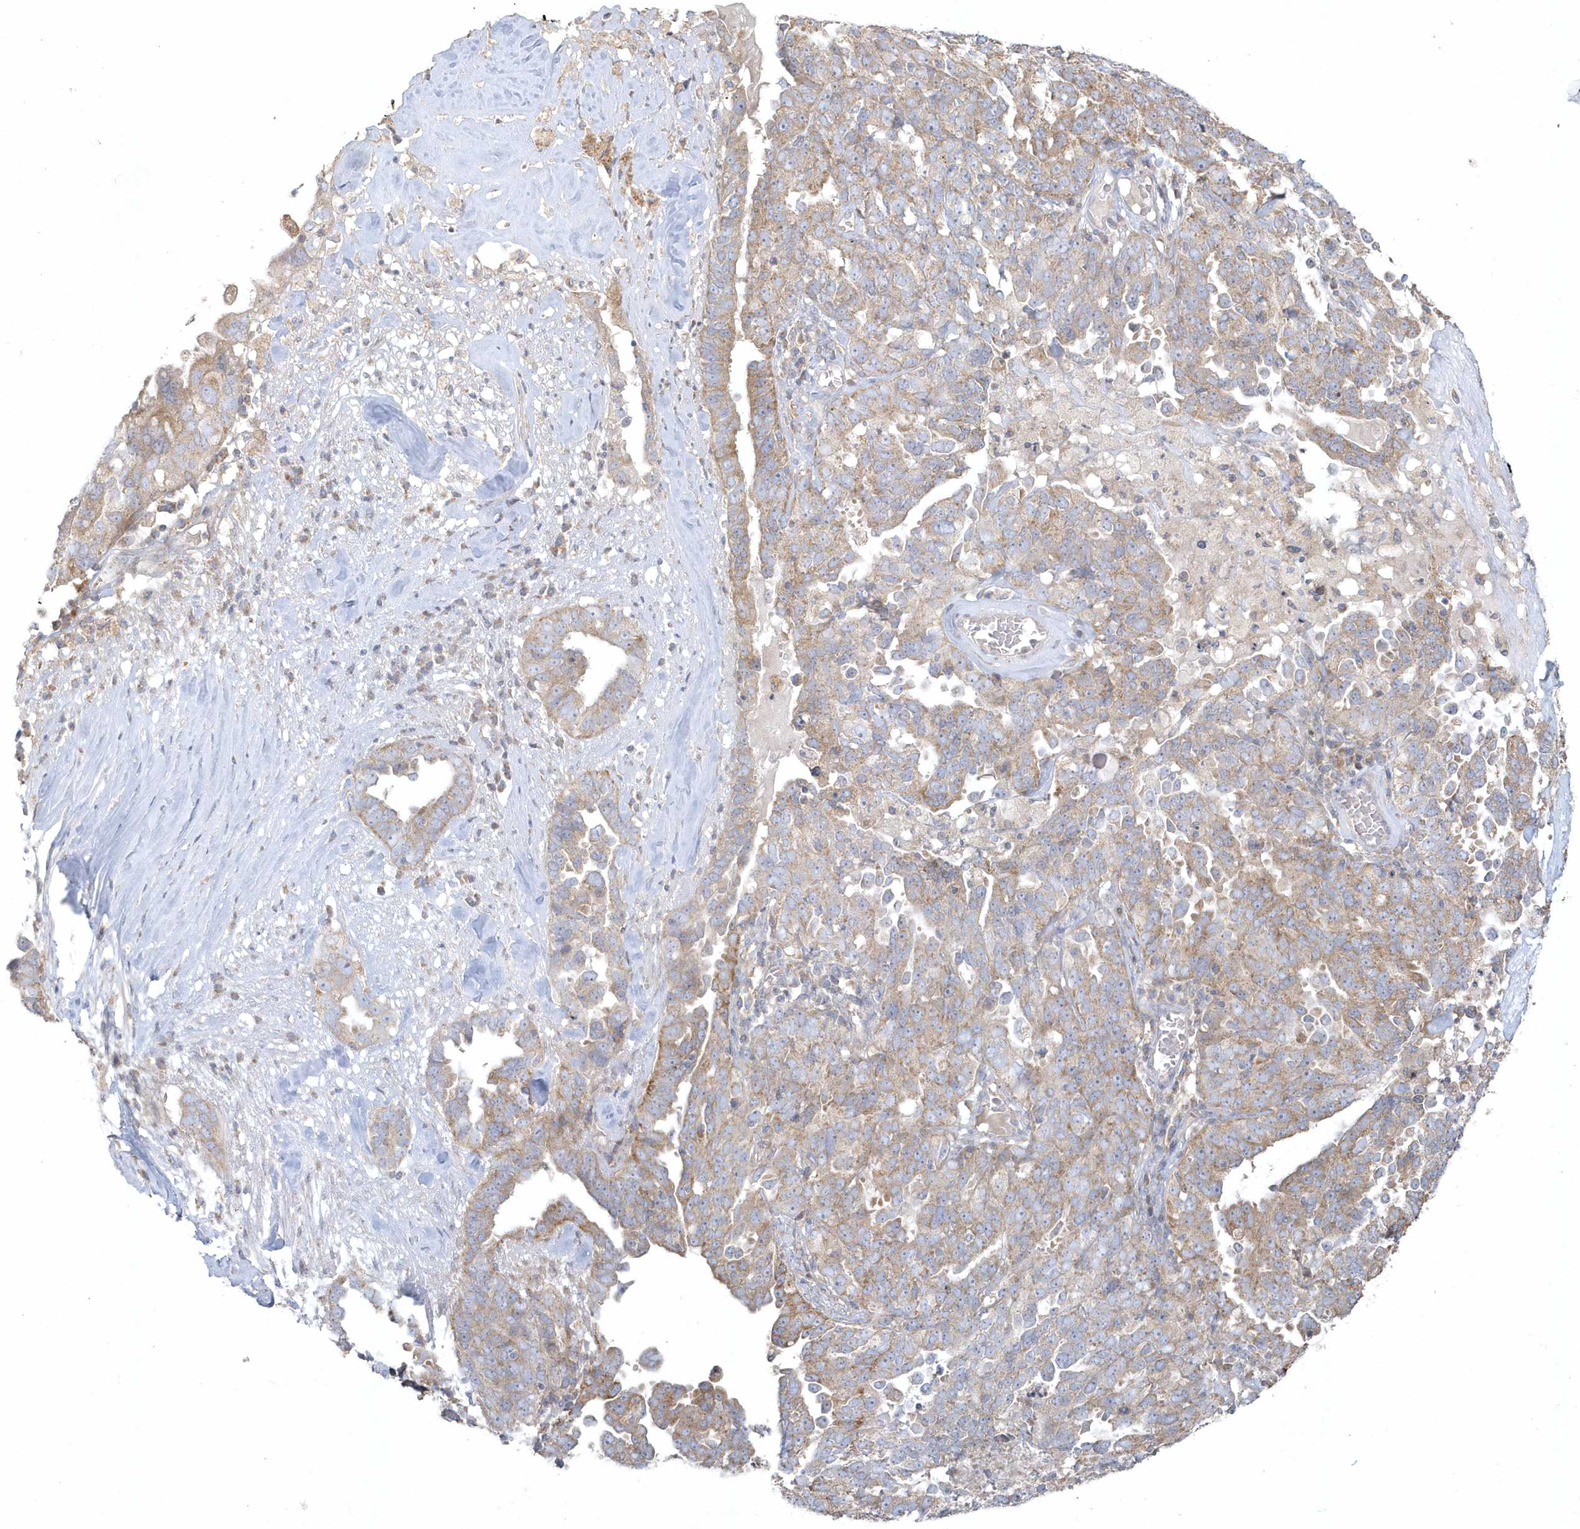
{"staining": {"intensity": "moderate", "quantity": "25%-75%", "location": "cytoplasmic/membranous"}, "tissue": "ovarian cancer", "cell_type": "Tumor cells", "image_type": "cancer", "snomed": [{"axis": "morphology", "description": "Carcinoma, endometroid"}, {"axis": "topography", "description": "Ovary"}], "caption": "Ovarian cancer stained for a protein shows moderate cytoplasmic/membranous positivity in tumor cells.", "gene": "BLTP3A", "patient": {"sex": "female", "age": 62}}